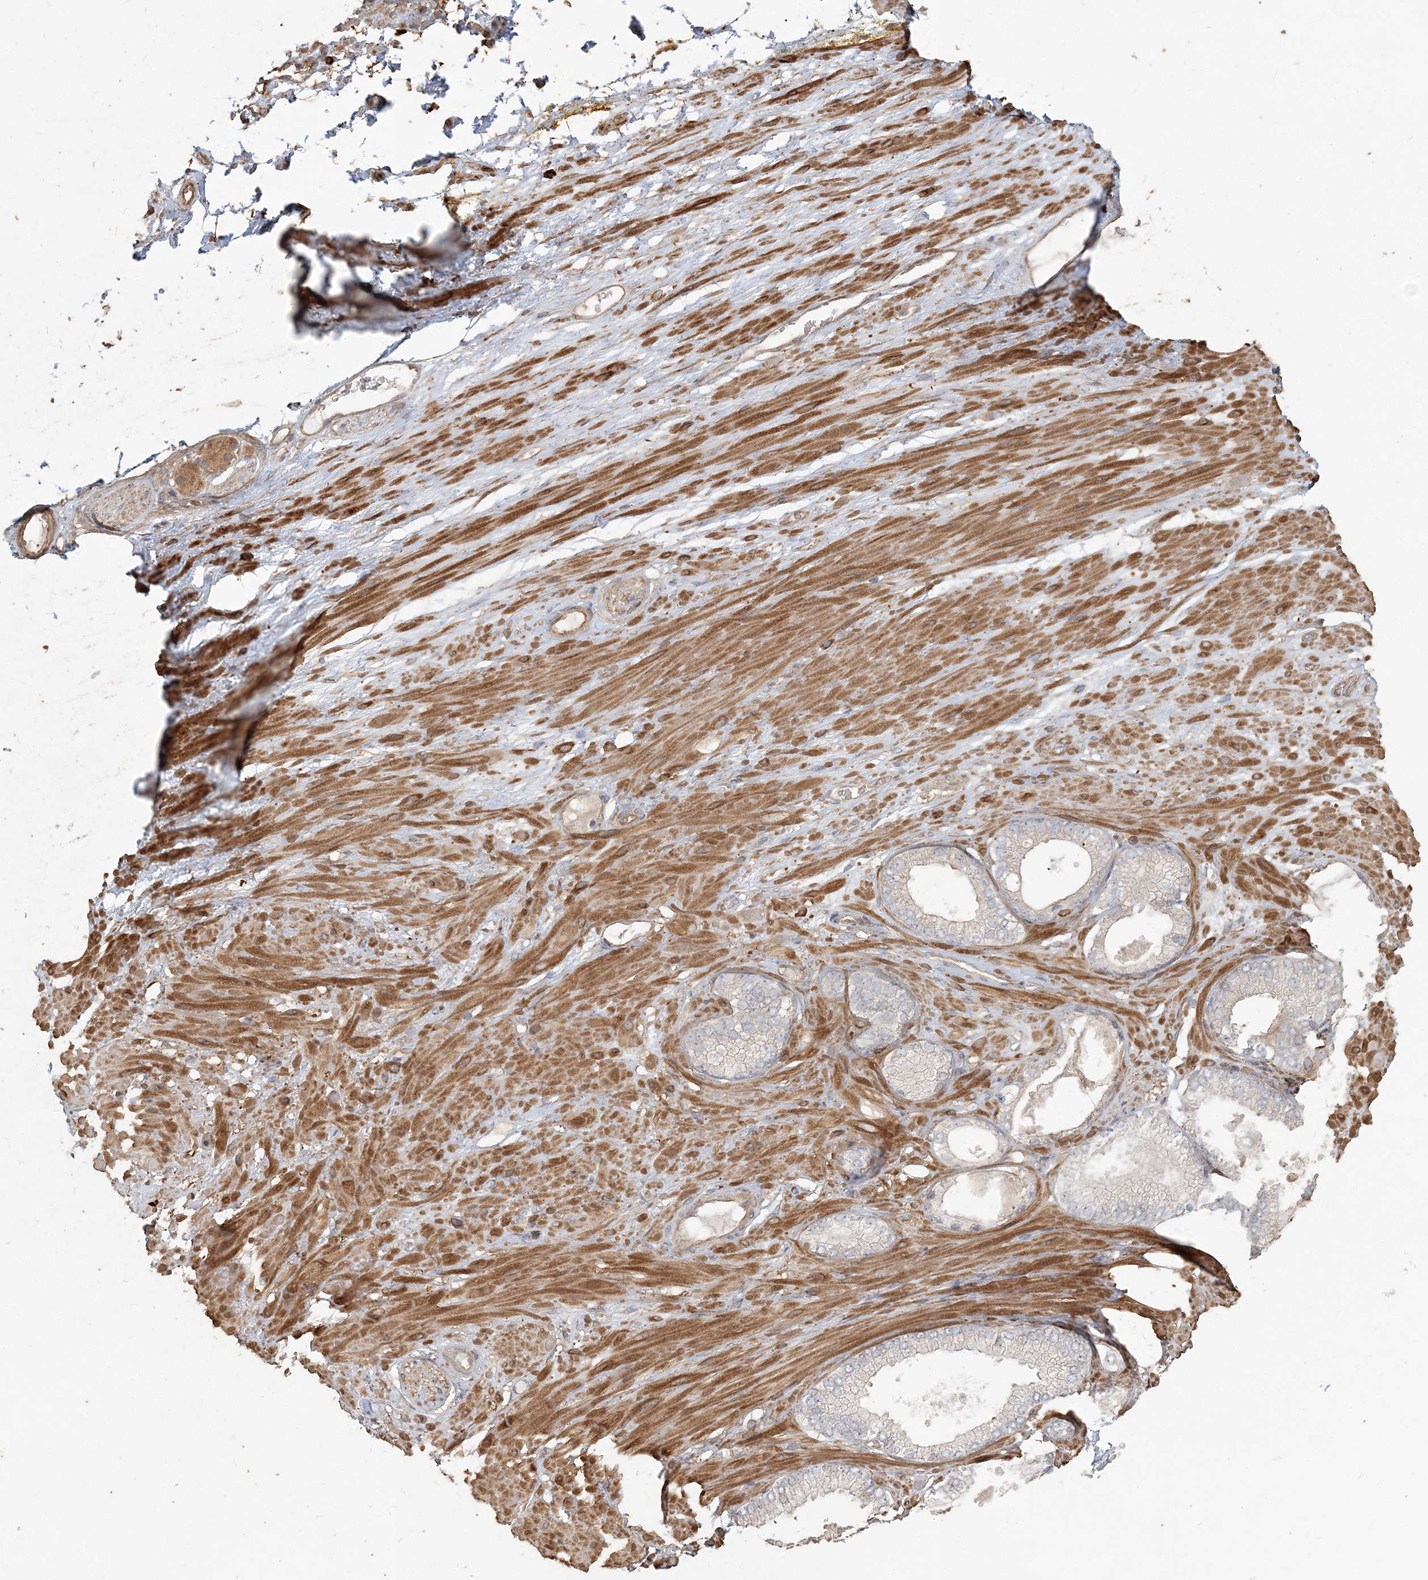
{"staining": {"intensity": "moderate", "quantity": ">75%", "location": "cytoplasmic/membranous"}, "tissue": "adipose tissue", "cell_type": "Adipocytes", "image_type": "normal", "snomed": [{"axis": "morphology", "description": "Normal tissue, NOS"}, {"axis": "morphology", "description": "Adenocarcinoma, Low grade"}, {"axis": "topography", "description": "Prostate"}, {"axis": "topography", "description": "Peripheral nerve tissue"}], "caption": "Protein expression analysis of unremarkable adipose tissue reveals moderate cytoplasmic/membranous positivity in approximately >75% of adipocytes. (DAB IHC, brown staining for protein, blue staining for nuclei).", "gene": "RNF145", "patient": {"sex": "male", "age": 63}}